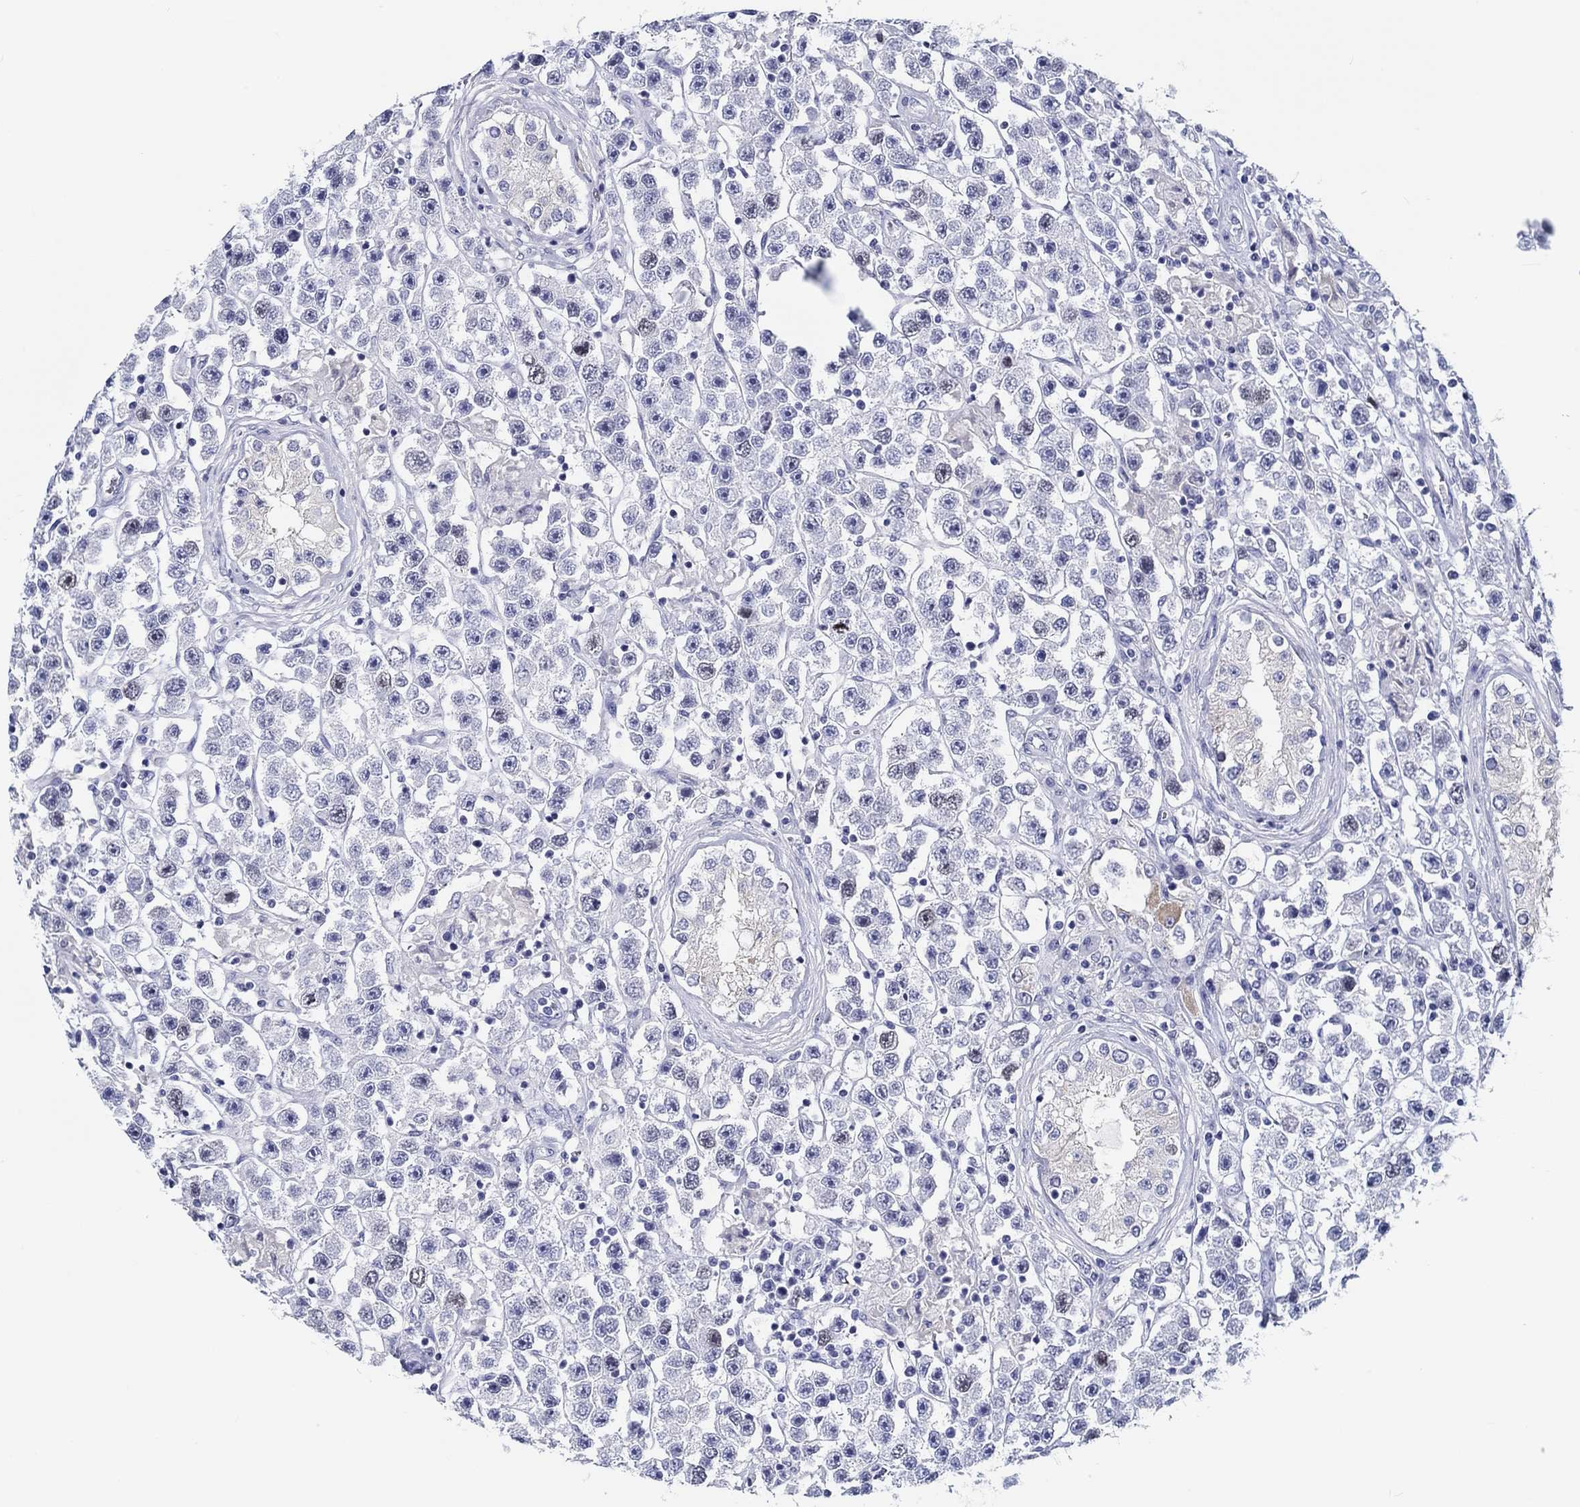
{"staining": {"intensity": "negative", "quantity": "none", "location": "none"}, "tissue": "testis cancer", "cell_type": "Tumor cells", "image_type": "cancer", "snomed": [{"axis": "morphology", "description": "Seminoma, NOS"}, {"axis": "topography", "description": "Testis"}], "caption": "Photomicrograph shows no significant protein positivity in tumor cells of testis seminoma. (DAB immunohistochemistry visualized using brightfield microscopy, high magnification).", "gene": "H1-1", "patient": {"sex": "male", "age": 45}}